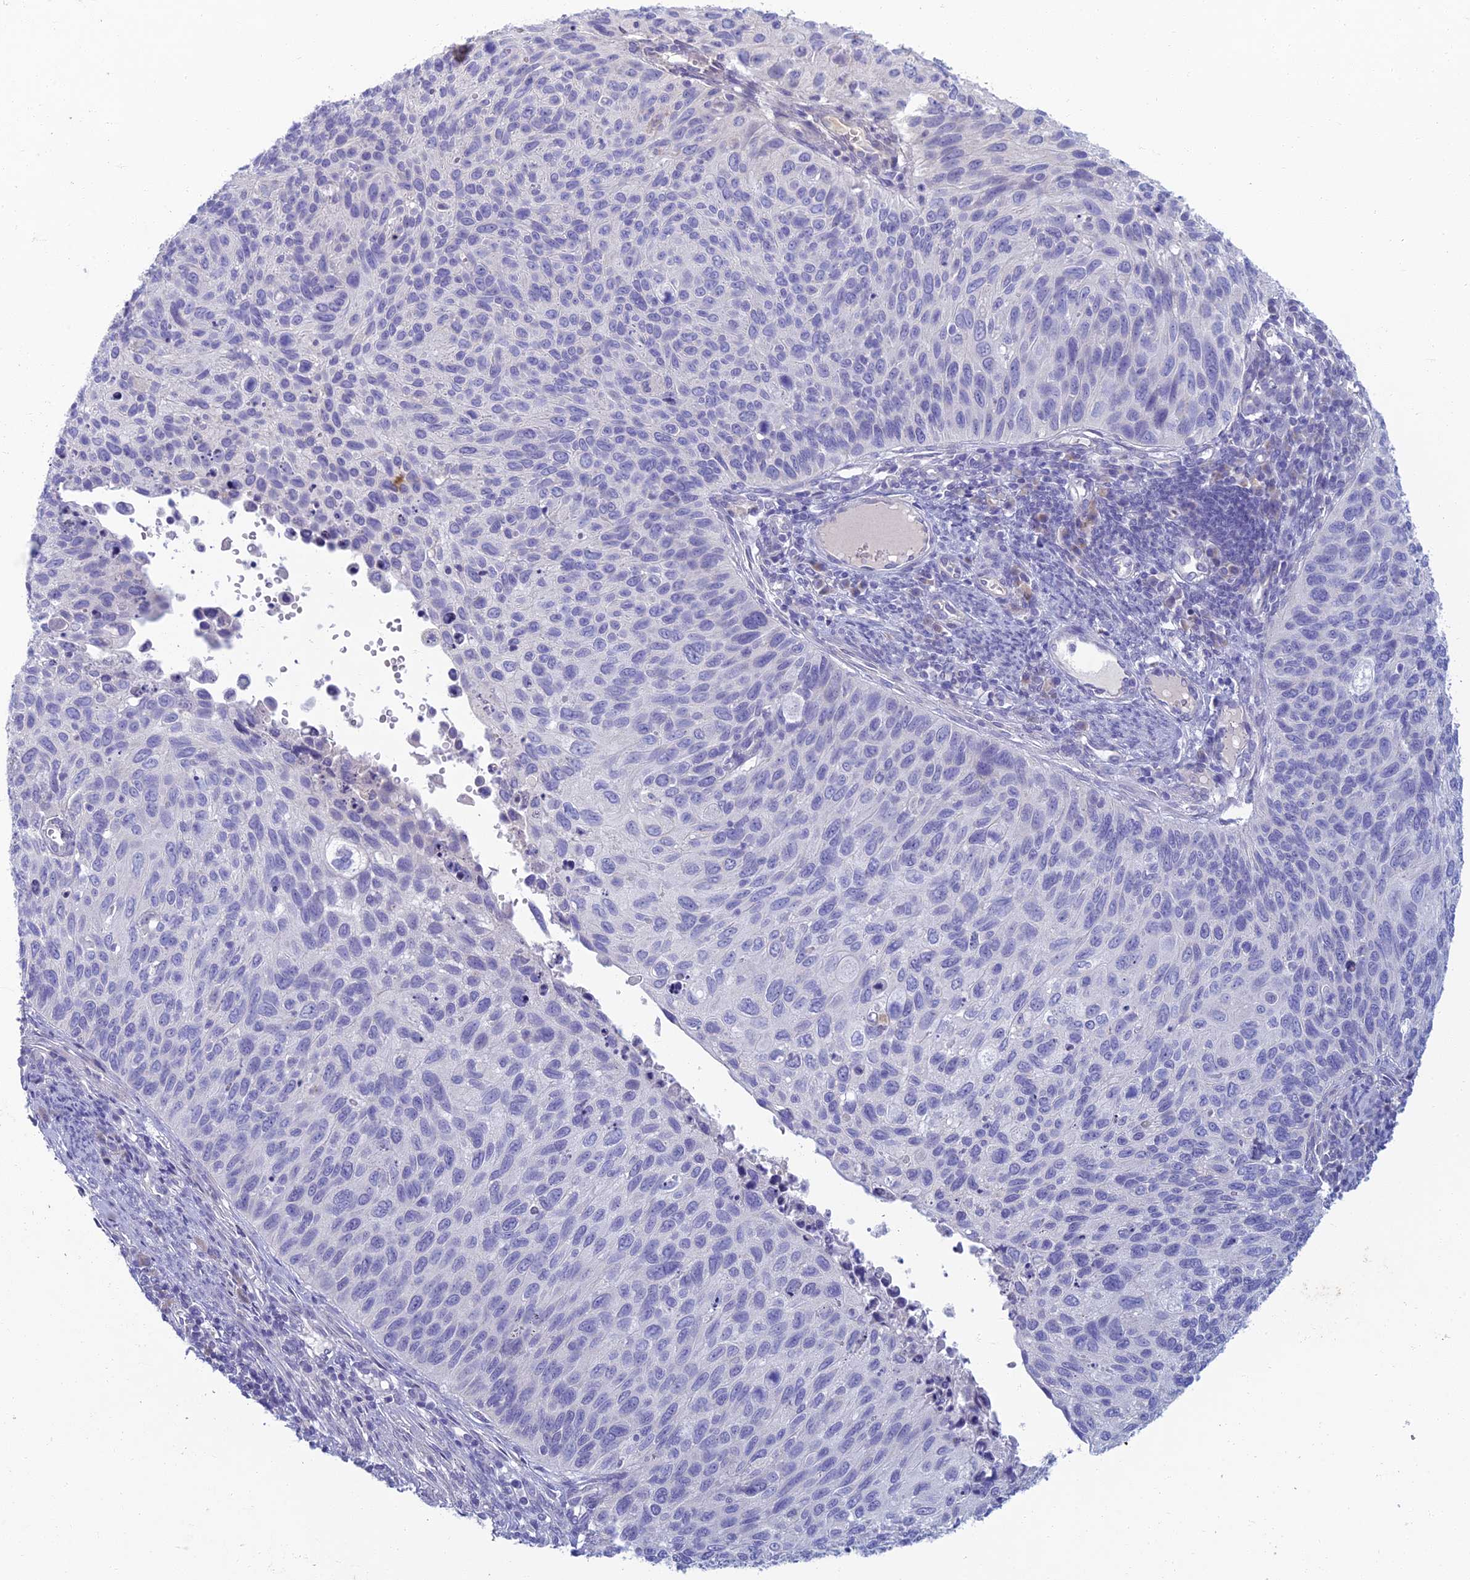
{"staining": {"intensity": "negative", "quantity": "none", "location": "none"}, "tissue": "cervical cancer", "cell_type": "Tumor cells", "image_type": "cancer", "snomed": [{"axis": "morphology", "description": "Squamous cell carcinoma, NOS"}, {"axis": "topography", "description": "Cervix"}], "caption": "Immunohistochemical staining of human cervical squamous cell carcinoma demonstrates no significant positivity in tumor cells.", "gene": "SLC25A41", "patient": {"sex": "female", "age": 70}}